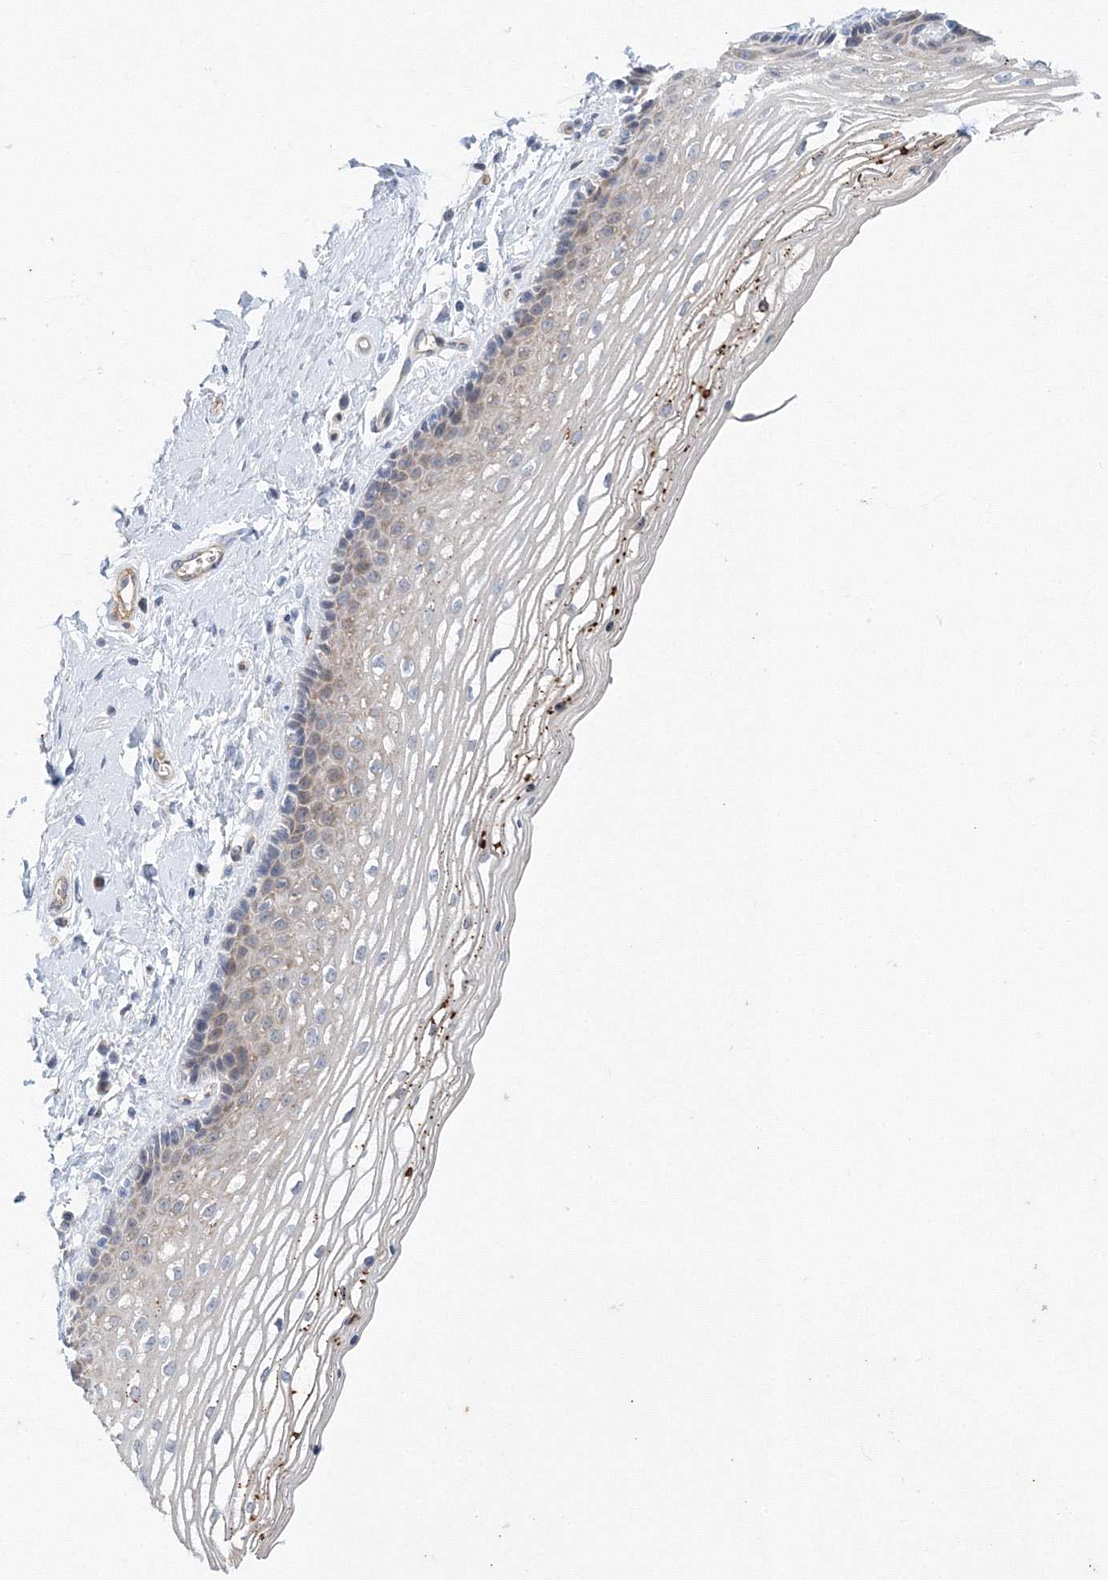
{"staining": {"intensity": "weak", "quantity": "<25%", "location": "cytoplasmic/membranous"}, "tissue": "vagina", "cell_type": "Squamous epithelial cells", "image_type": "normal", "snomed": [{"axis": "morphology", "description": "Normal tissue, NOS"}, {"axis": "topography", "description": "Vagina"}], "caption": "The micrograph exhibits no significant staining in squamous epithelial cells of vagina.", "gene": "TANC1", "patient": {"sex": "female", "age": 46}}